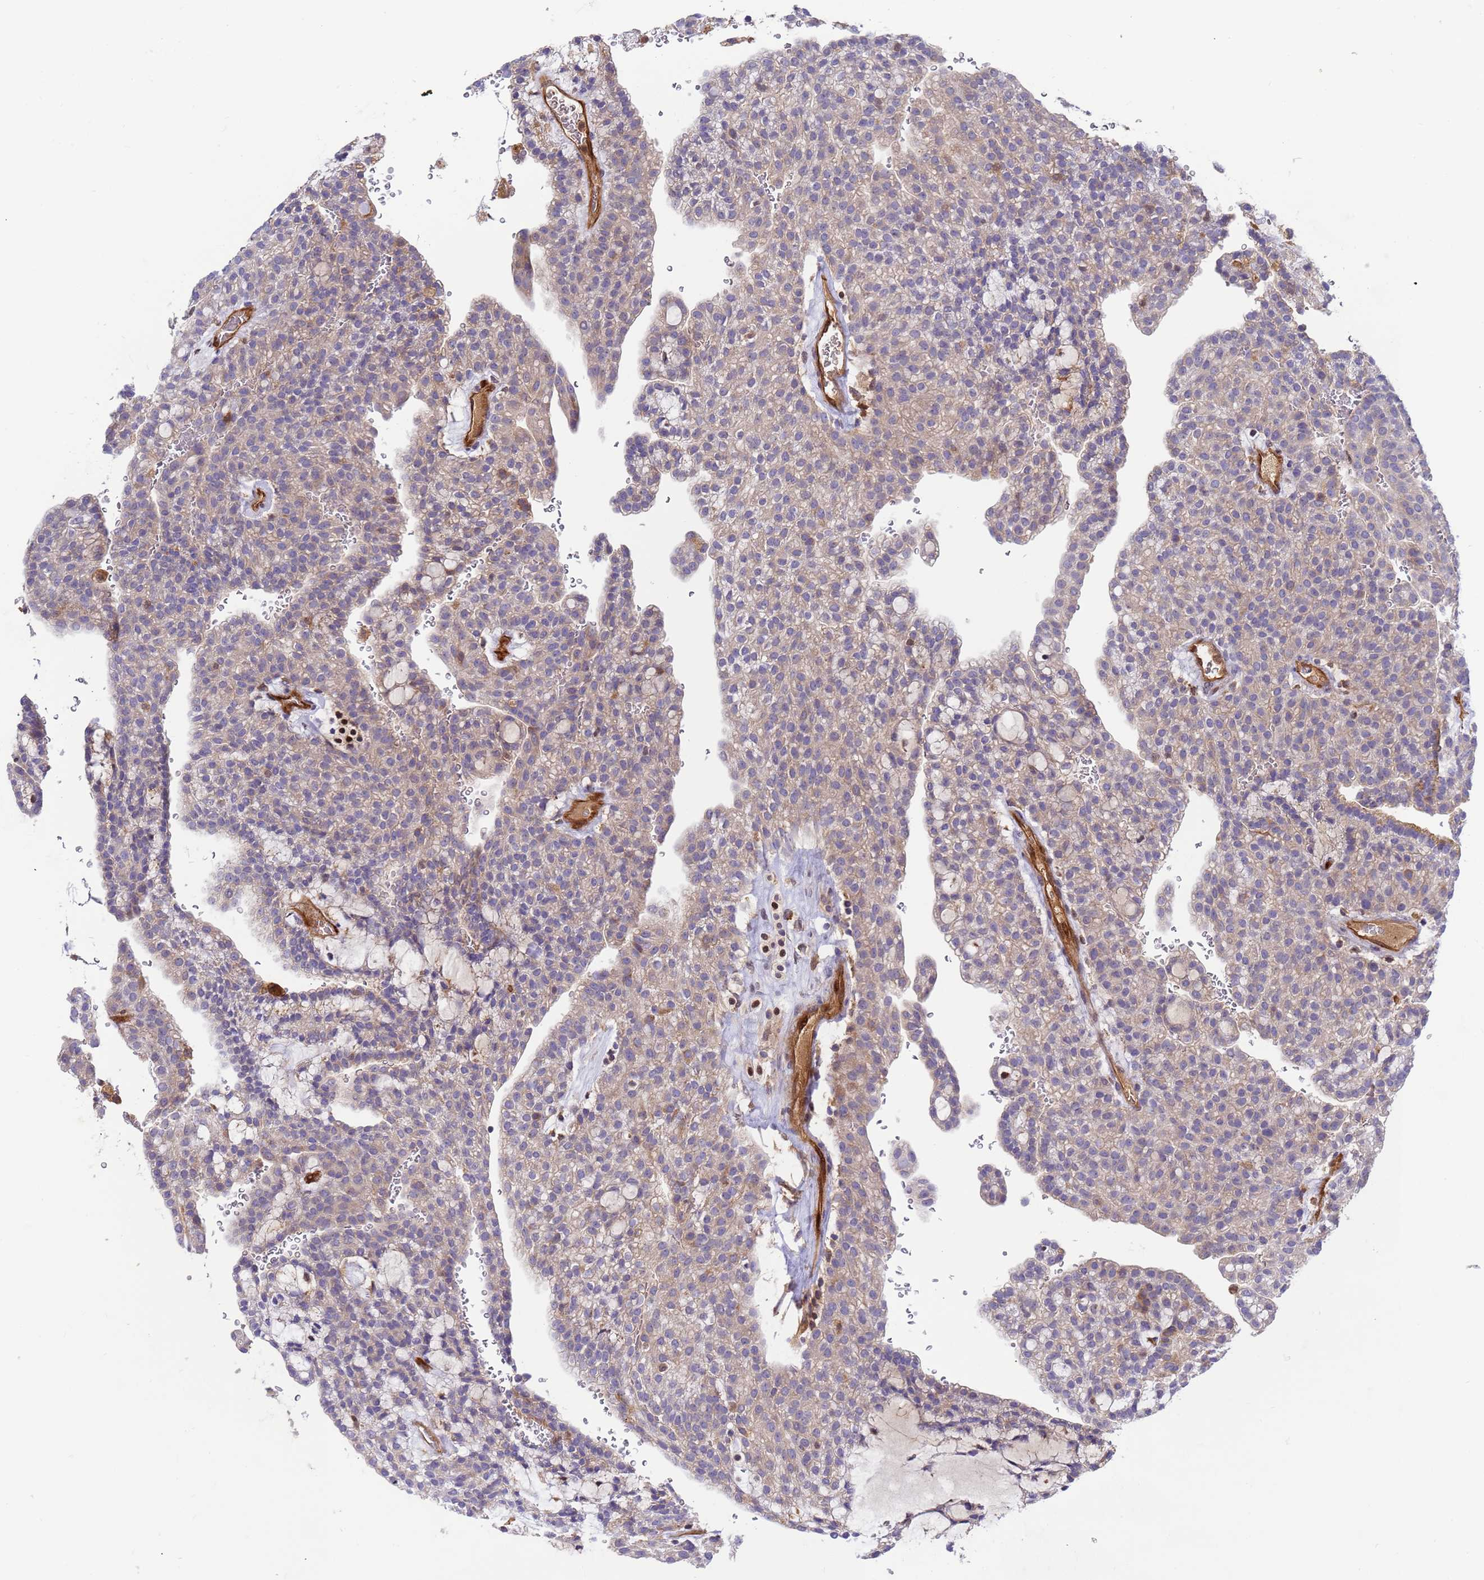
{"staining": {"intensity": "weak", "quantity": "<25%", "location": "cytoplasmic/membranous"}, "tissue": "renal cancer", "cell_type": "Tumor cells", "image_type": "cancer", "snomed": [{"axis": "morphology", "description": "Adenocarcinoma, NOS"}, {"axis": "topography", "description": "Kidney"}], "caption": "Protein analysis of renal cancer reveals no significant expression in tumor cells.", "gene": "FOXRED1", "patient": {"sex": "male", "age": 63}}